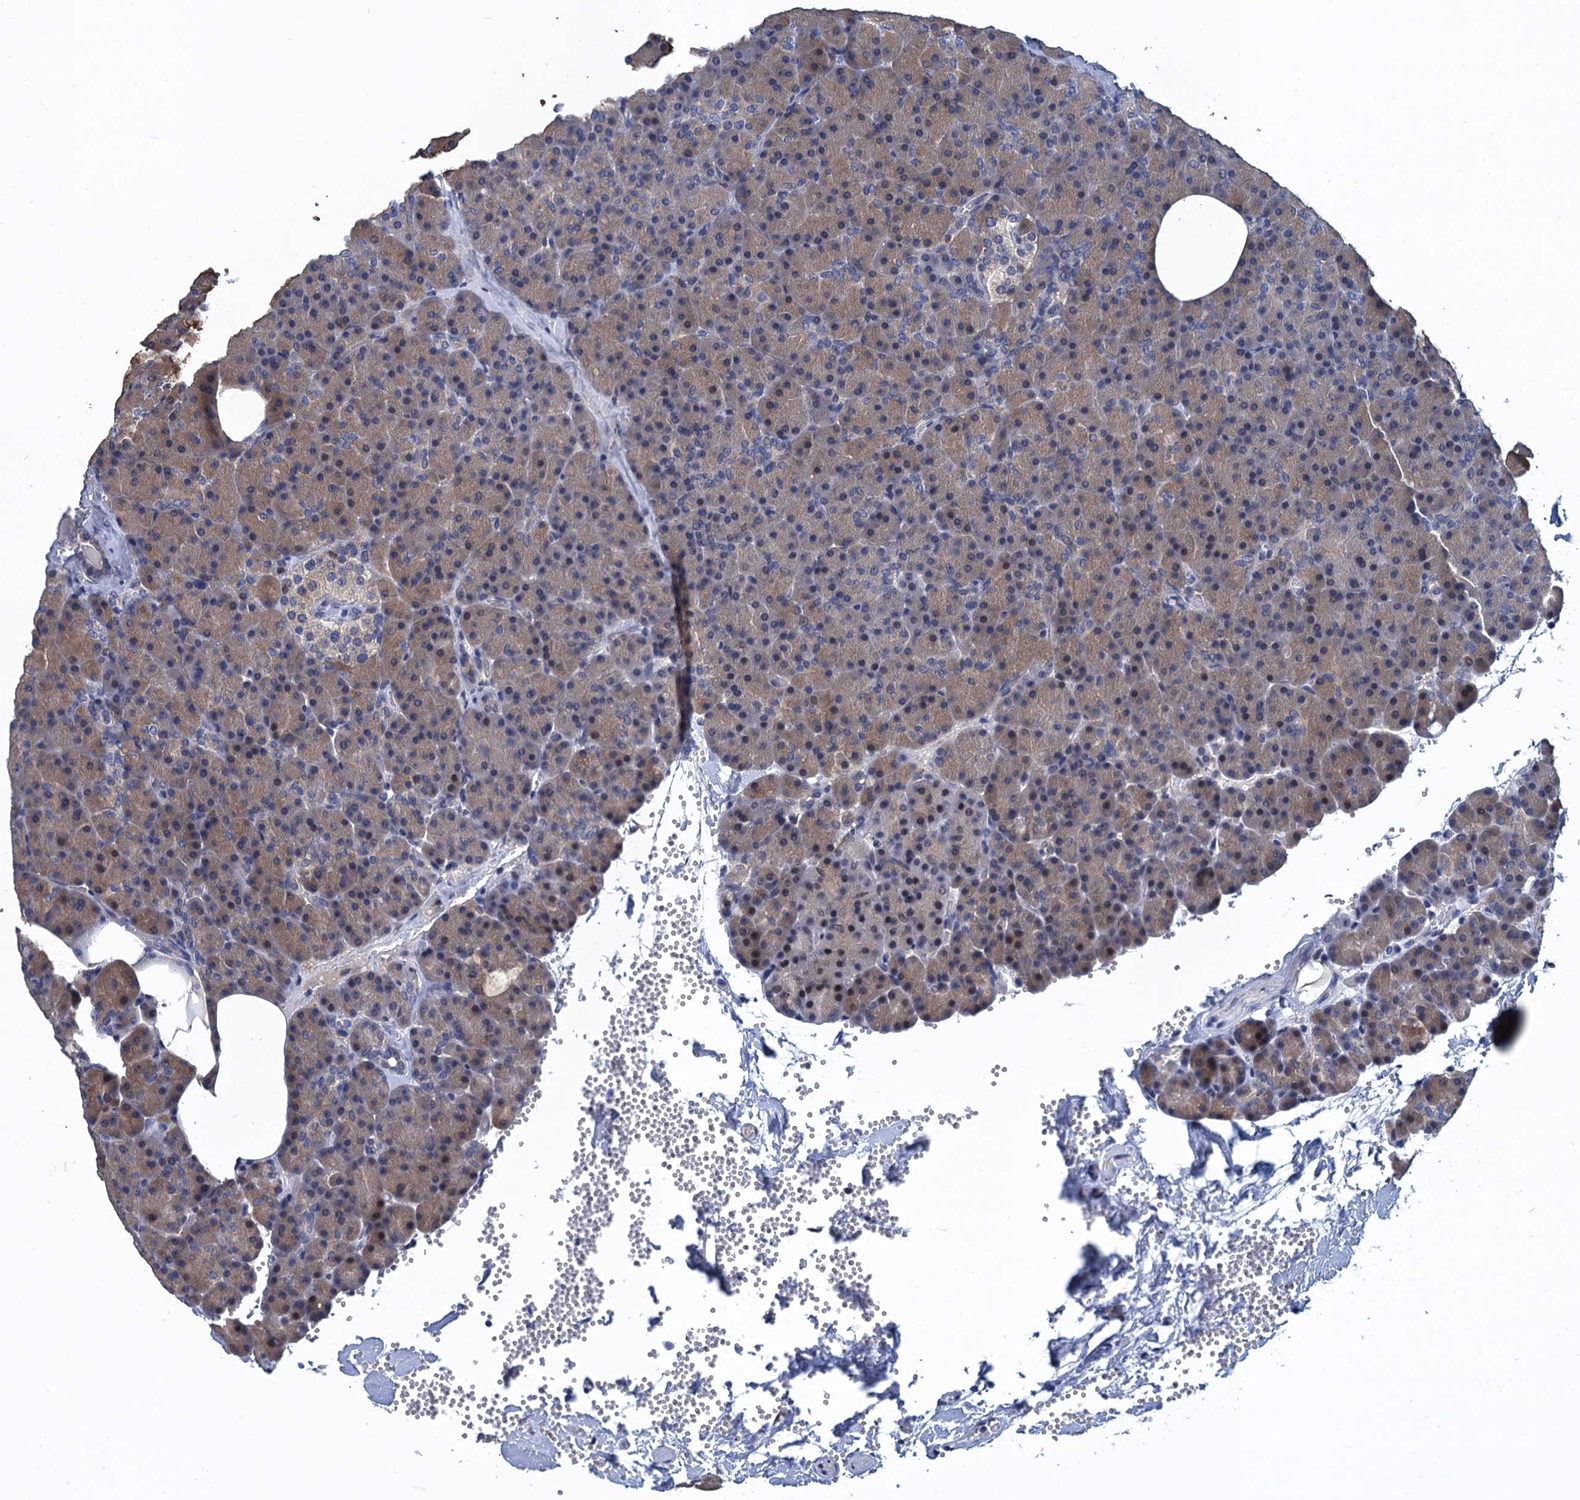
{"staining": {"intensity": "moderate", "quantity": ">75%", "location": "cytoplasmic/membranous,nuclear"}, "tissue": "pancreas", "cell_type": "Exocrine glandular cells", "image_type": "normal", "snomed": [{"axis": "morphology", "description": "Normal tissue, NOS"}, {"axis": "morphology", "description": "Carcinoid, malignant, NOS"}, {"axis": "topography", "description": "Pancreas"}], "caption": "Immunohistochemistry (DAB) staining of unremarkable human pancreas demonstrates moderate cytoplasmic/membranous,nuclear protein positivity in approximately >75% of exocrine glandular cells.", "gene": "GINS3", "patient": {"sex": "female", "age": 35}}